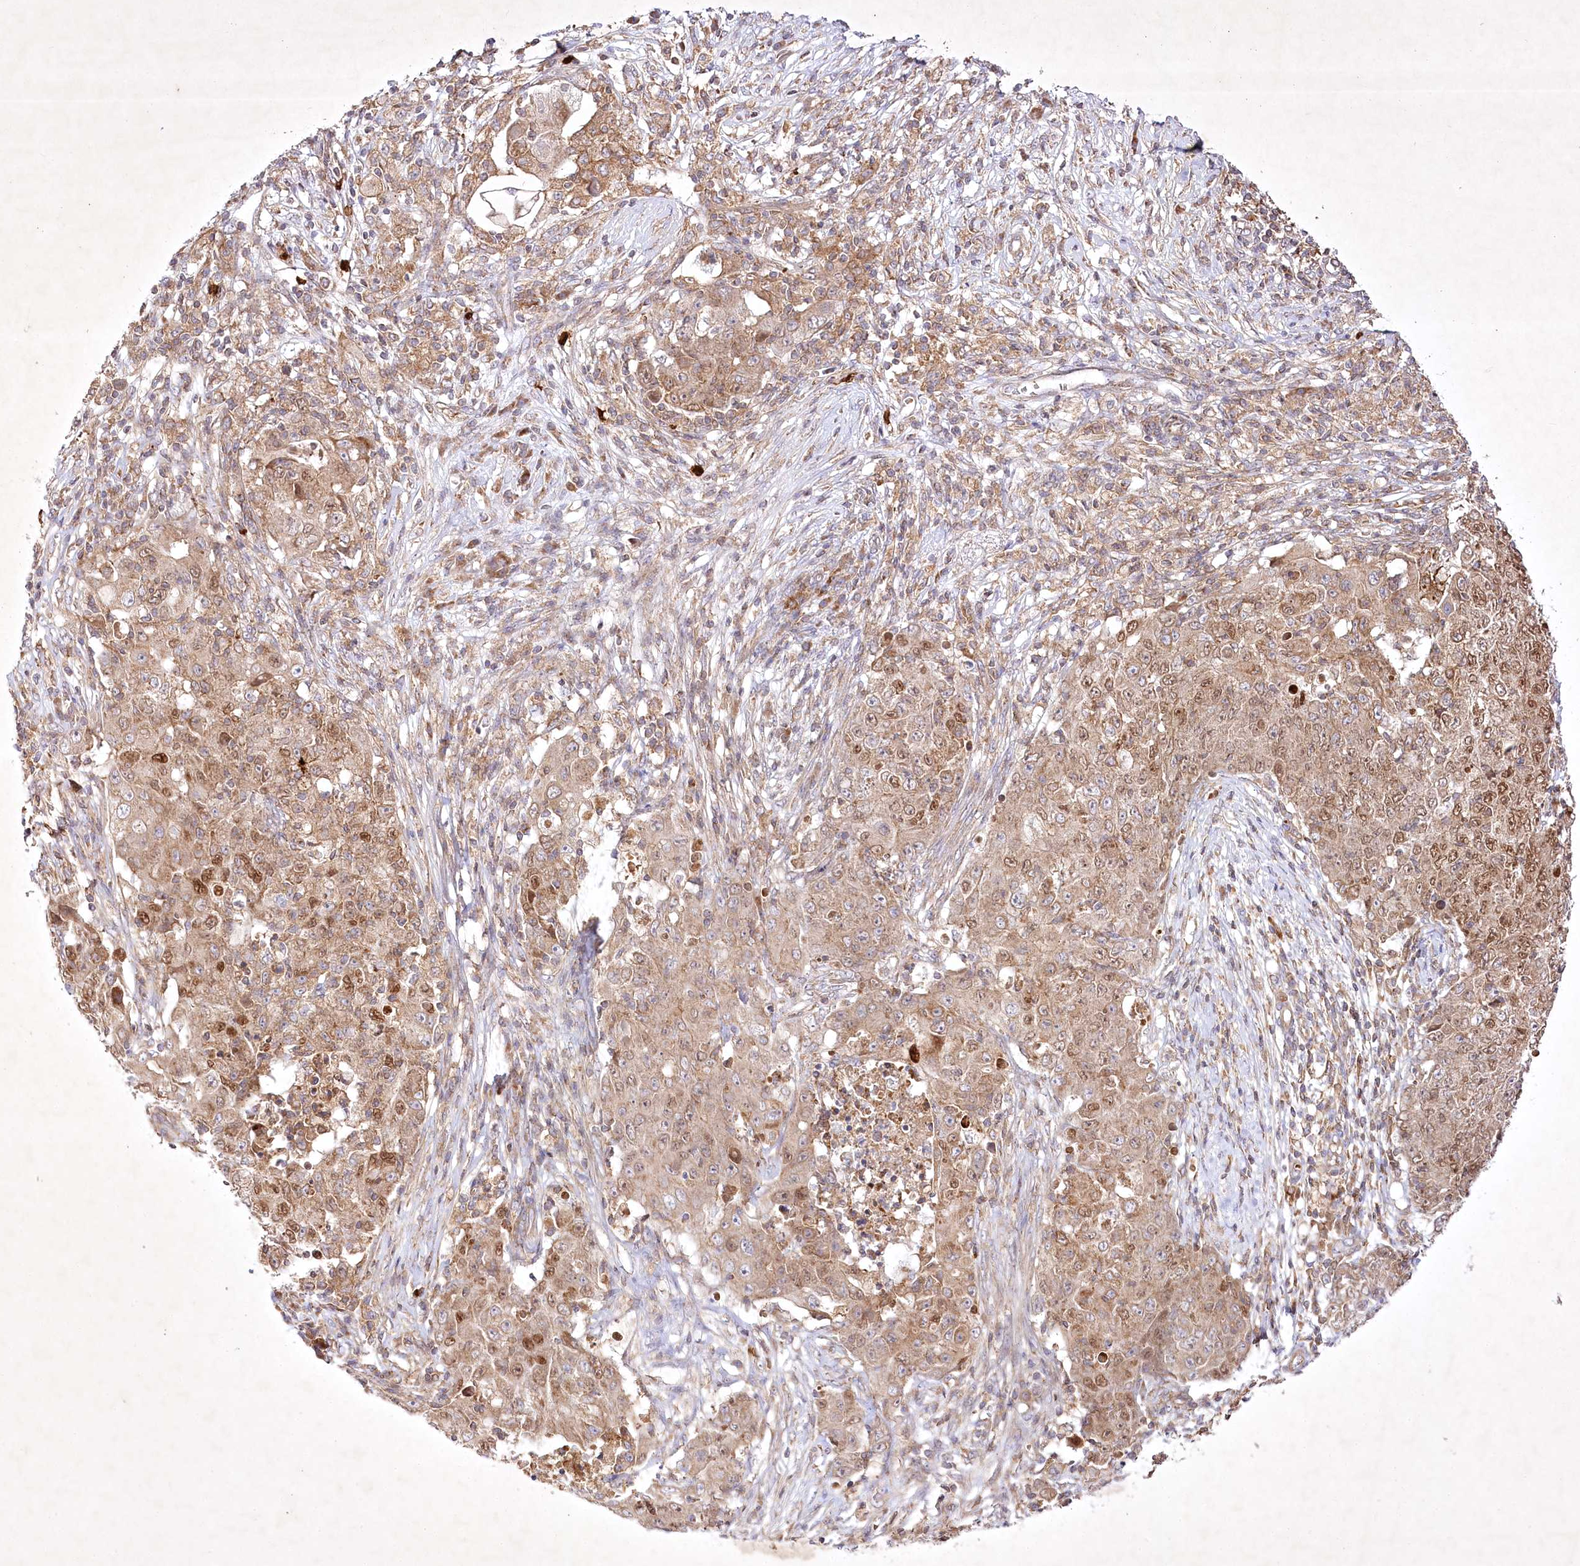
{"staining": {"intensity": "moderate", "quantity": ">75%", "location": "cytoplasmic/membranous,nuclear"}, "tissue": "ovarian cancer", "cell_type": "Tumor cells", "image_type": "cancer", "snomed": [{"axis": "morphology", "description": "Carcinoma, endometroid"}, {"axis": "topography", "description": "Ovary"}], "caption": "Immunohistochemistry (IHC) micrograph of neoplastic tissue: ovarian cancer (endometroid carcinoma) stained using IHC demonstrates medium levels of moderate protein expression localized specifically in the cytoplasmic/membranous and nuclear of tumor cells, appearing as a cytoplasmic/membranous and nuclear brown color.", "gene": "OPA1", "patient": {"sex": "female", "age": 42}}